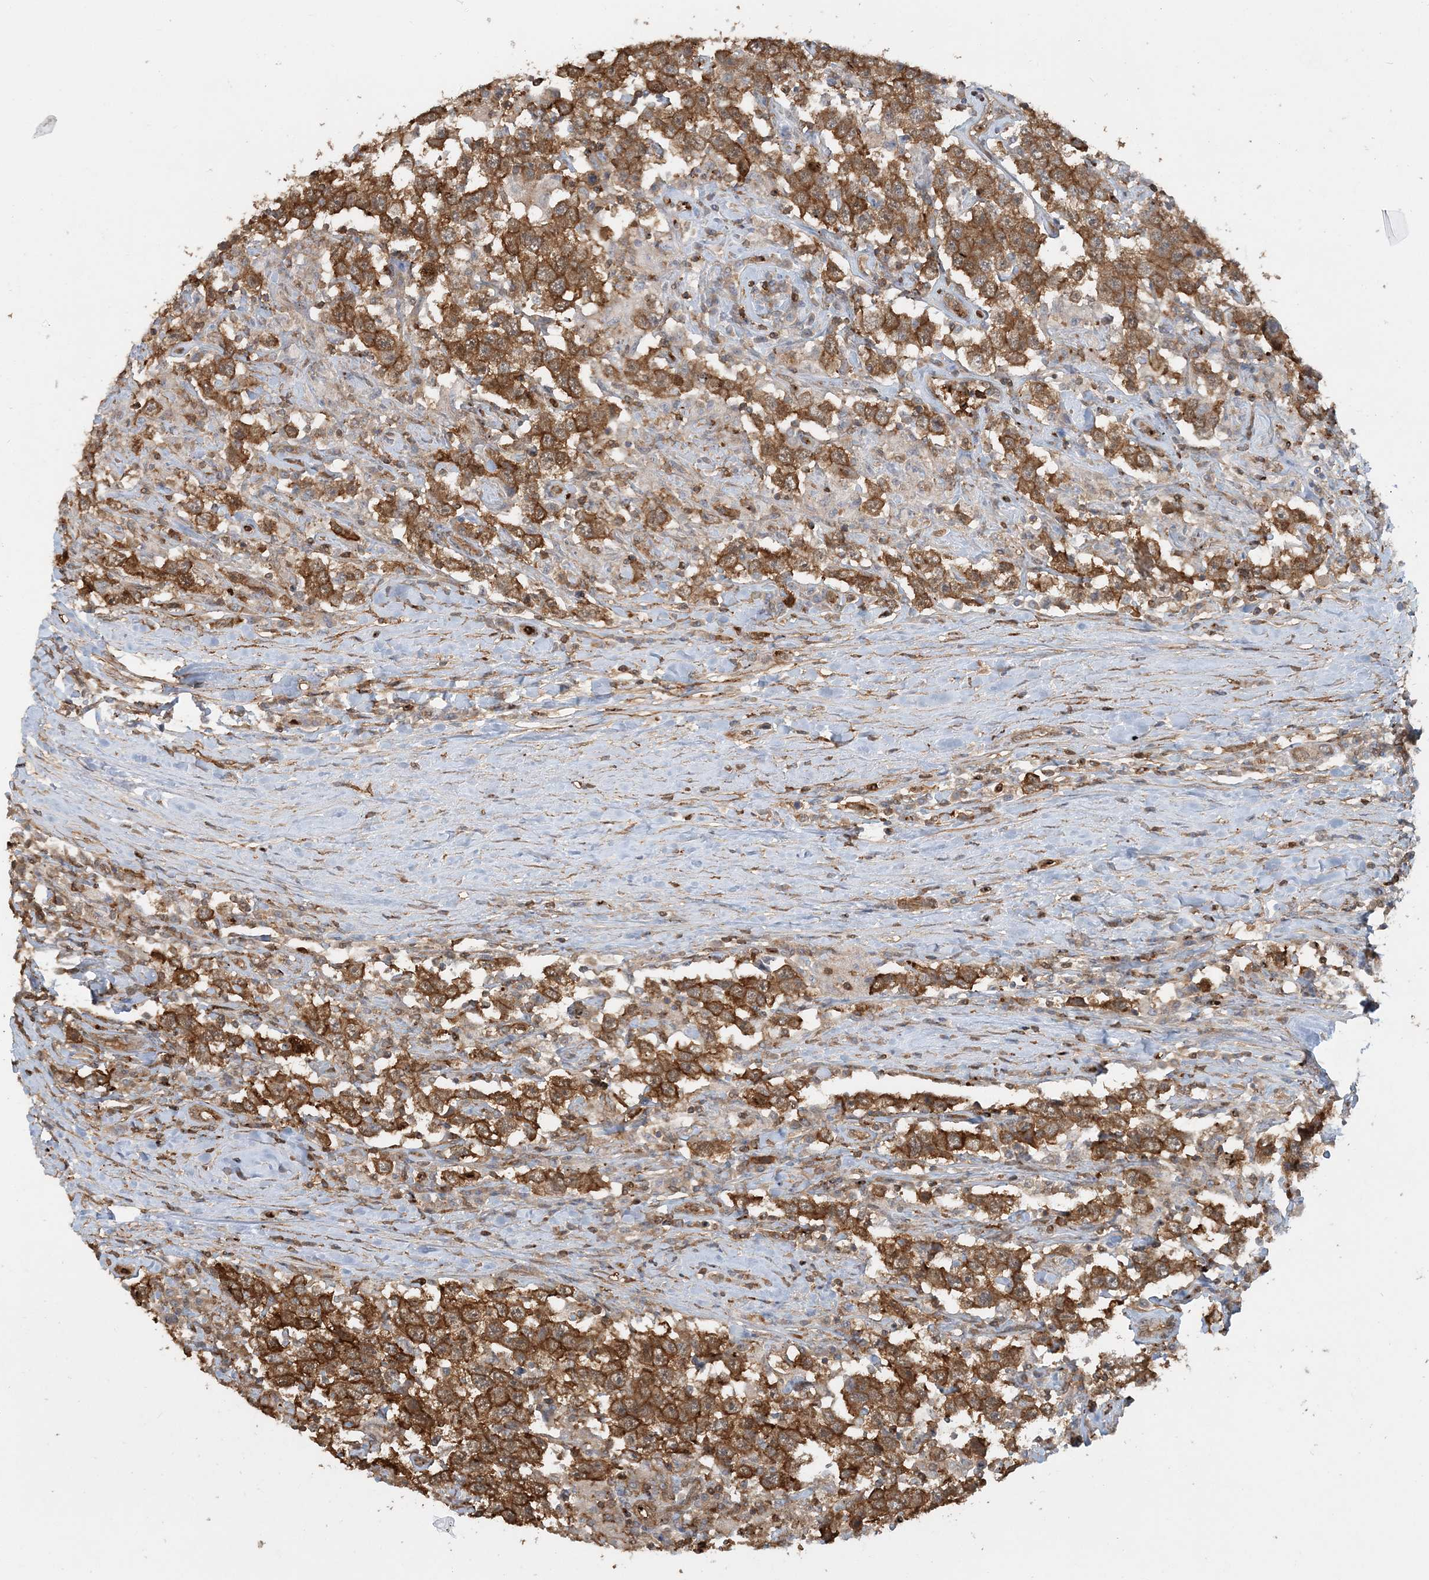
{"staining": {"intensity": "strong", "quantity": ">75%", "location": "cytoplasmic/membranous"}, "tissue": "testis cancer", "cell_type": "Tumor cells", "image_type": "cancer", "snomed": [{"axis": "morphology", "description": "Seminoma, NOS"}, {"axis": "topography", "description": "Testis"}], "caption": "This is an image of immunohistochemistry (IHC) staining of testis cancer, which shows strong staining in the cytoplasmic/membranous of tumor cells.", "gene": "DSTN", "patient": {"sex": "male", "age": 41}}